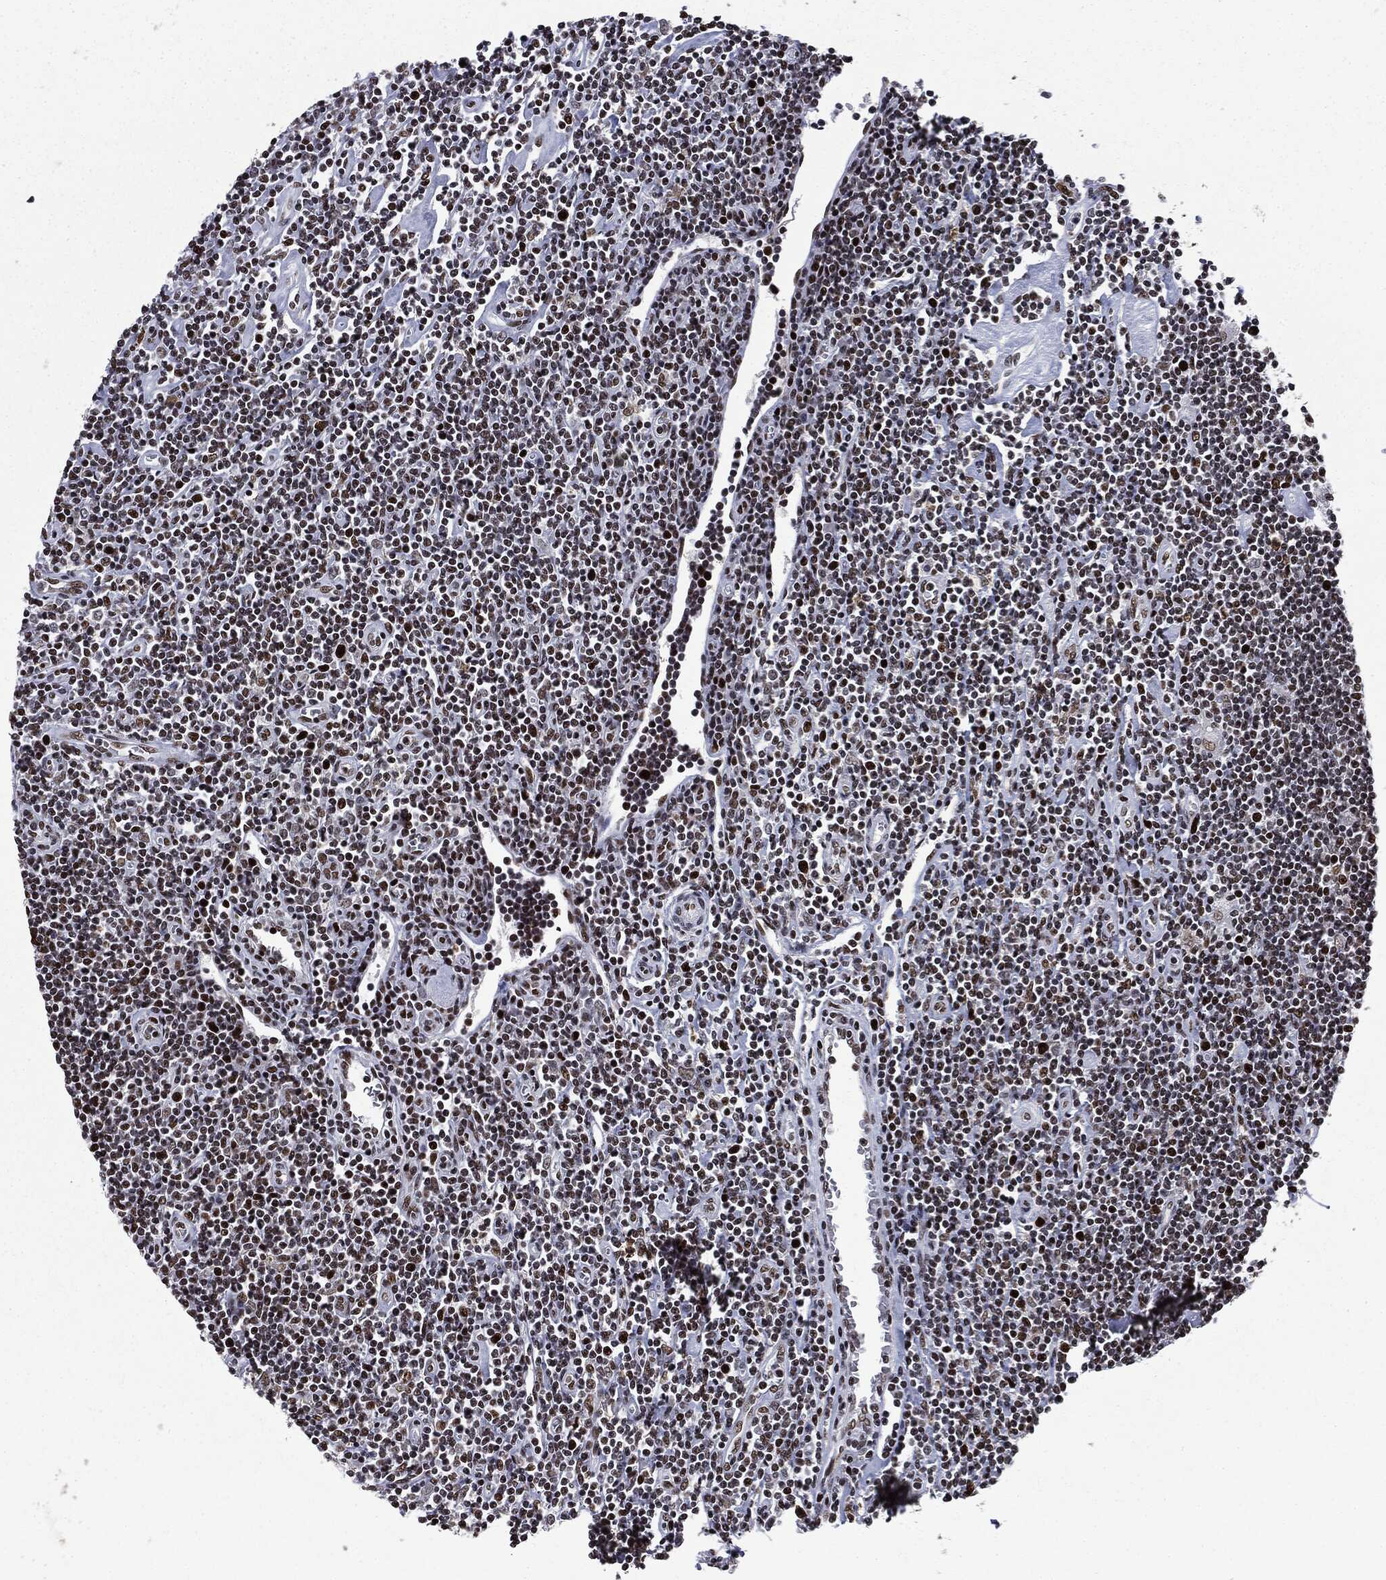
{"staining": {"intensity": "strong", "quantity": ">75%", "location": "nuclear"}, "tissue": "lymphoma", "cell_type": "Tumor cells", "image_type": "cancer", "snomed": [{"axis": "morphology", "description": "Hodgkin's disease, NOS"}, {"axis": "topography", "description": "Lymph node"}], "caption": "Immunohistochemical staining of human lymphoma reveals strong nuclear protein staining in approximately >75% of tumor cells.", "gene": "MSH2", "patient": {"sex": "male", "age": 40}}